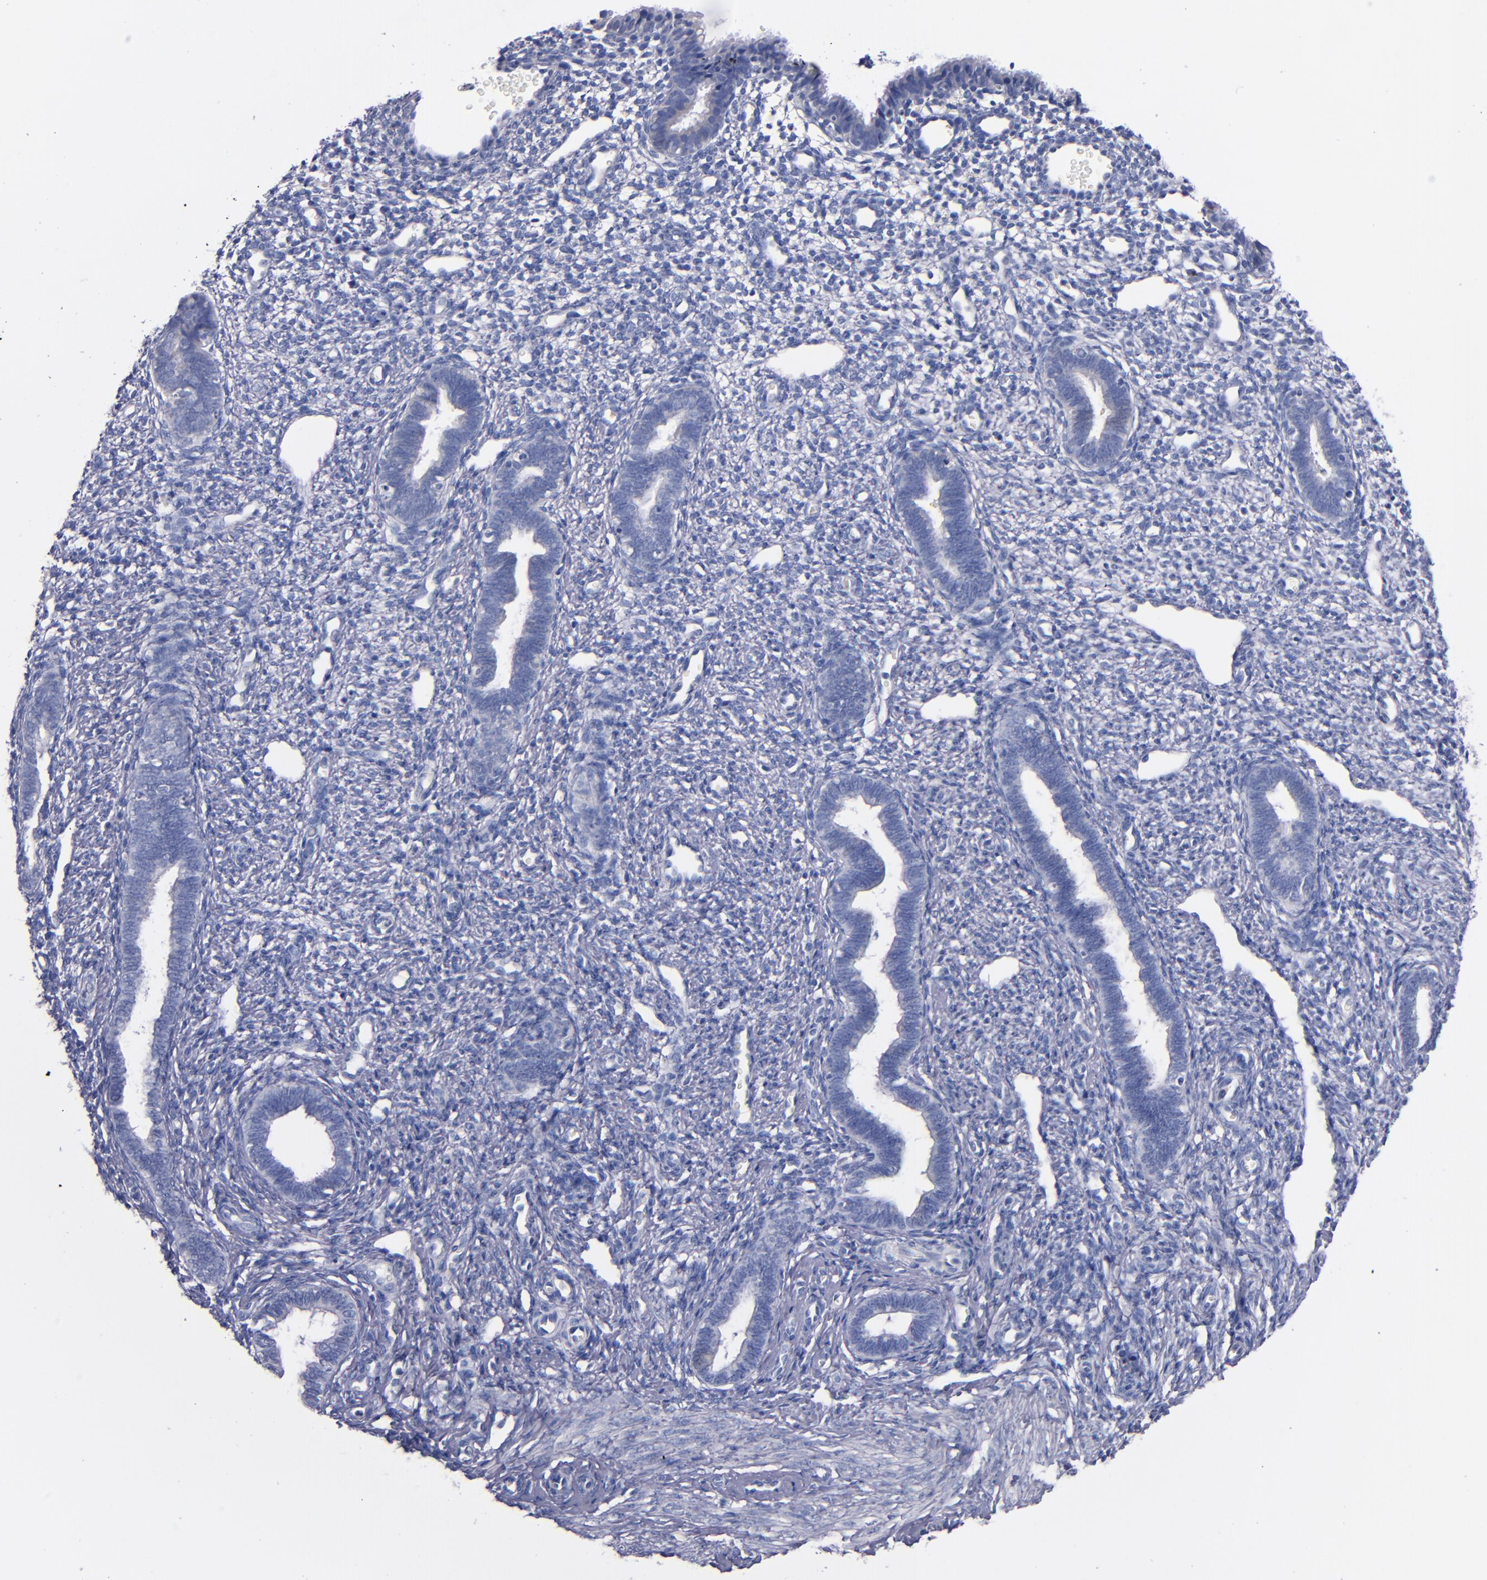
{"staining": {"intensity": "negative", "quantity": "none", "location": "none"}, "tissue": "endometrium", "cell_type": "Cells in endometrial stroma", "image_type": "normal", "snomed": [{"axis": "morphology", "description": "Normal tissue, NOS"}, {"axis": "topography", "description": "Endometrium"}], "caption": "Cells in endometrial stroma show no significant protein staining in normal endometrium. The staining was performed using DAB (3,3'-diaminobenzidine) to visualize the protein expression in brown, while the nuclei were stained in blue with hematoxylin (Magnification: 20x).", "gene": "CNTNAP2", "patient": {"sex": "female", "age": 27}}